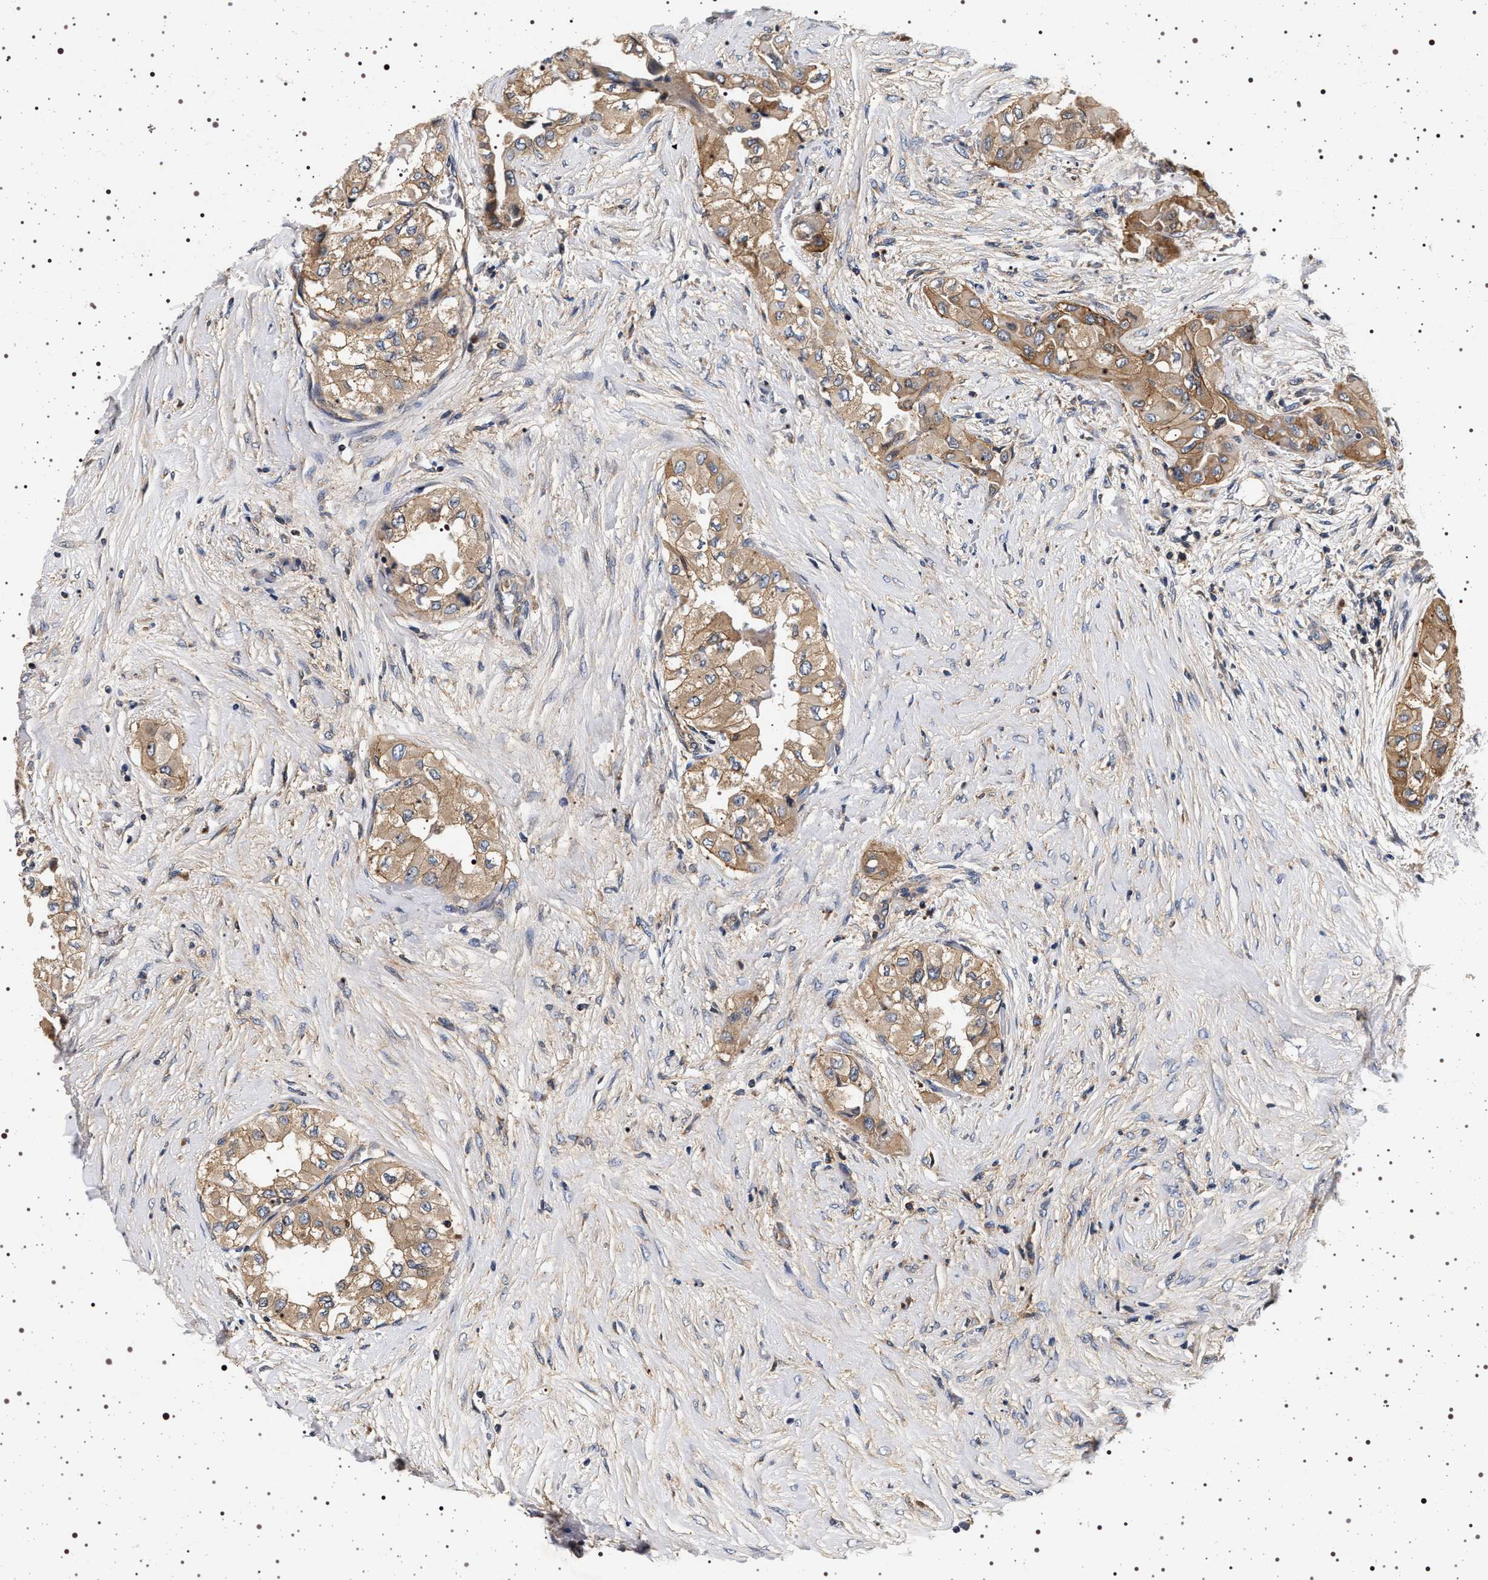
{"staining": {"intensity": "weak", "quantity": ">75%", "location": "cytoplasmic/membranous"}, "tissue": "thyroid cancer", "cell_type": "Tumor cells", "image_type": "cancer", "snomed": [{"axis": "morphology", "description": "Papillary adenocarcinoma, NOS"}, {"axis": "topography", "description": "Thyroid gland"}], "caption": "Papillary adenocarcinoma (thyroid) was stained to show a protein in brown. There is low levels of weak cytoplasmic/membranous expression in about >75% of tumor cells.", "gene": "DCBLD2", "patient": {"sex": "female", "age": 59}}